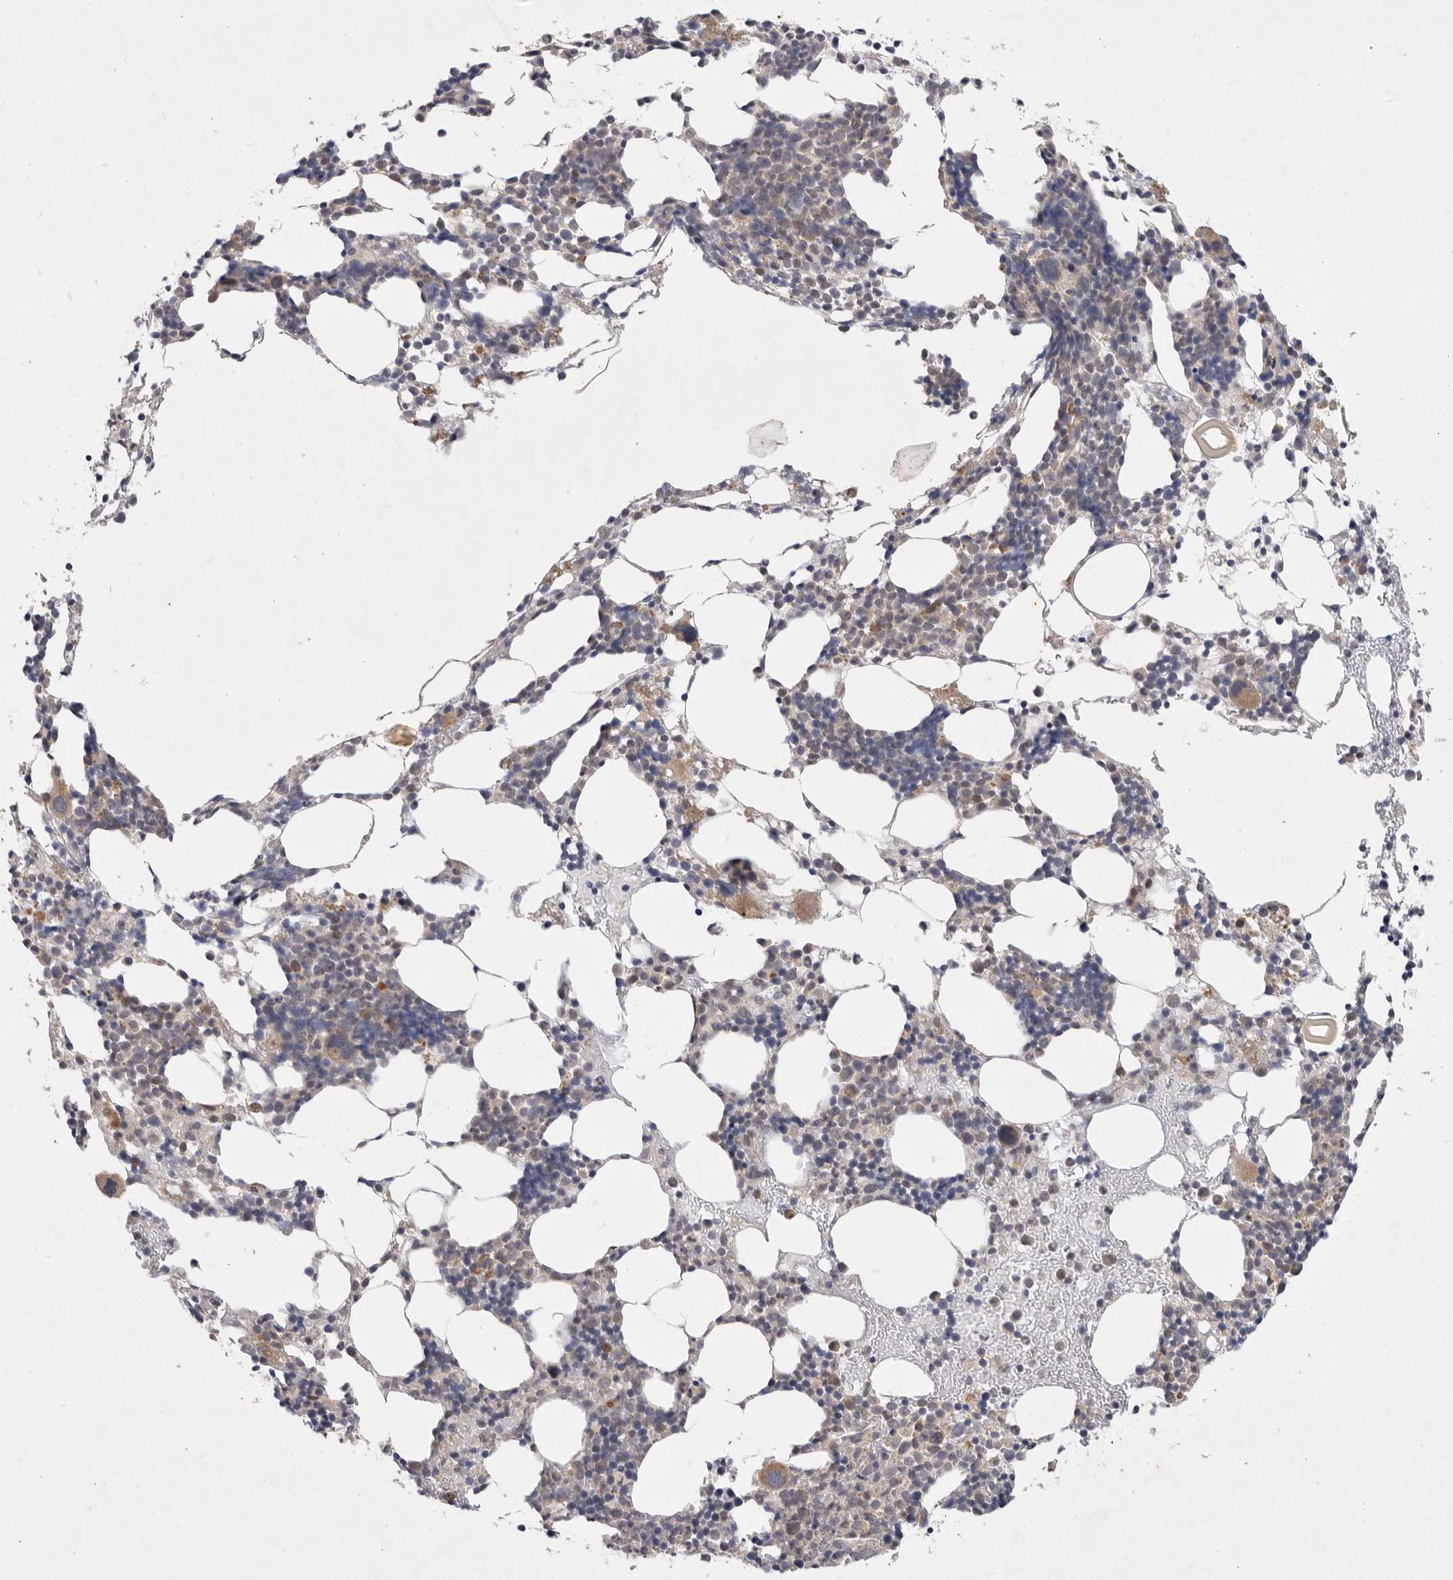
{"staining": {"intensity": "moderate", "quantity": "25%-75%", "location": "cytoplasmic/membranous"}, "tissue": "bone marrow", "cell_type": "Hematopoietic cells", "image_type": "normal", "snomed": [{"axis": "morphology", "description": "Normal tissue, NOS"}, {"axis": "morphology", "description": "Inflammation, NOS"}, {"axis": "topography", "description": "Bone marrow"}], "caption": "Benign bone marrow shows moderate cytoplasmic/membranous expression in approximately 25%-75% of hematopoietic cells.", "gene": "PTPDC1", "patient": {"sex": "male", "age": 44}}